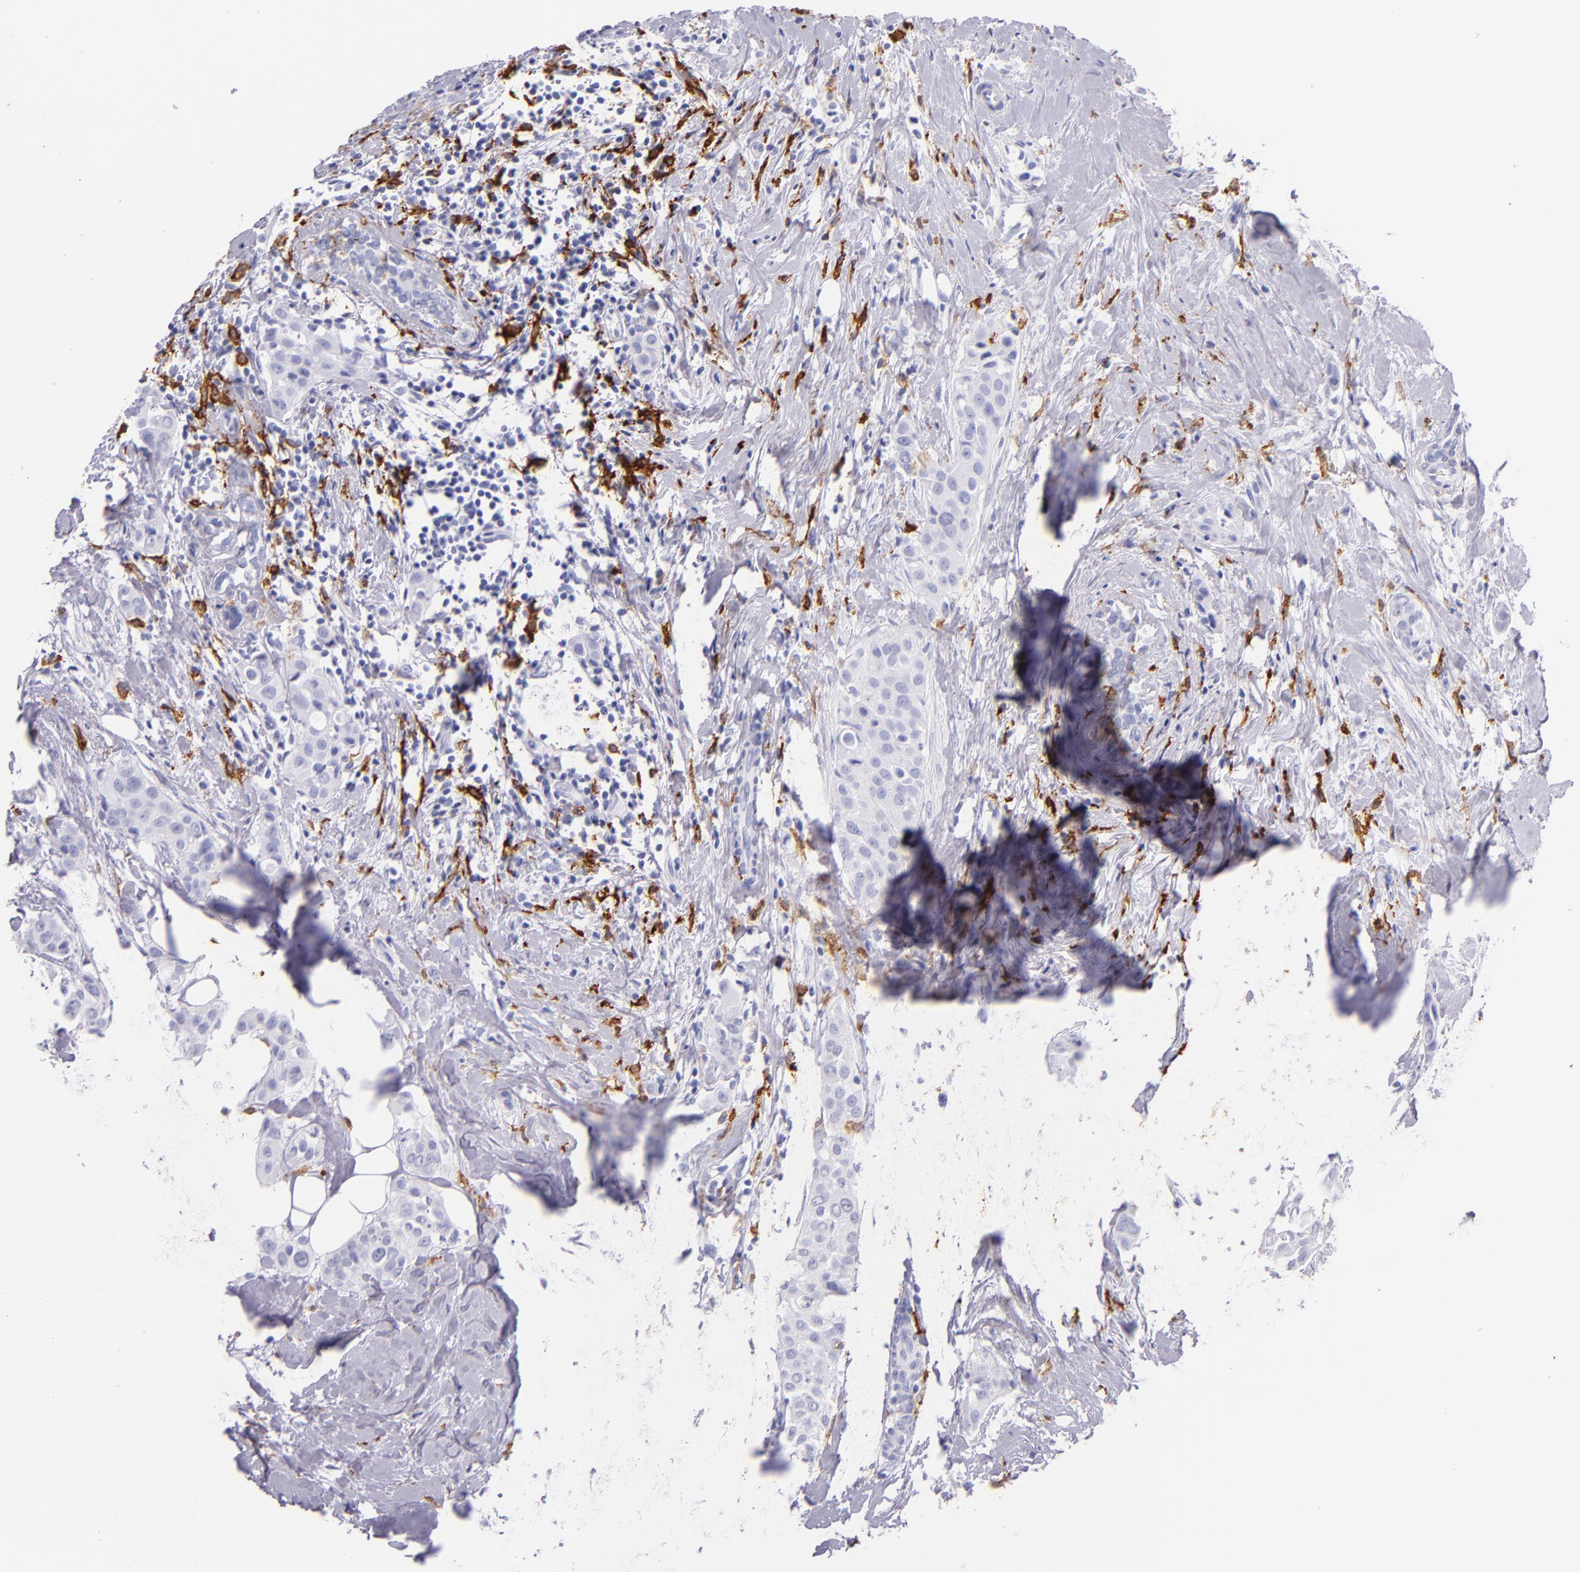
{"staining": {"intensity": "negative", "quantity": "none", "location": "none"}, "tissue": "breast cancer", "cell_type": "Tumor cells", "image_type": "cancer", "snomed": [{"axis": "morphology", "description": "Duct carcinoma"}, {"axis": "topography", "description": "Breast"}], "caption": "A high-resolution micrograph shows IHC staining of breast cancer (intraductal carcinoma), which exhibits no significant staining in tumor cells.", "gene": "CD163", "patient": {"sex": "female", "age": 45}}